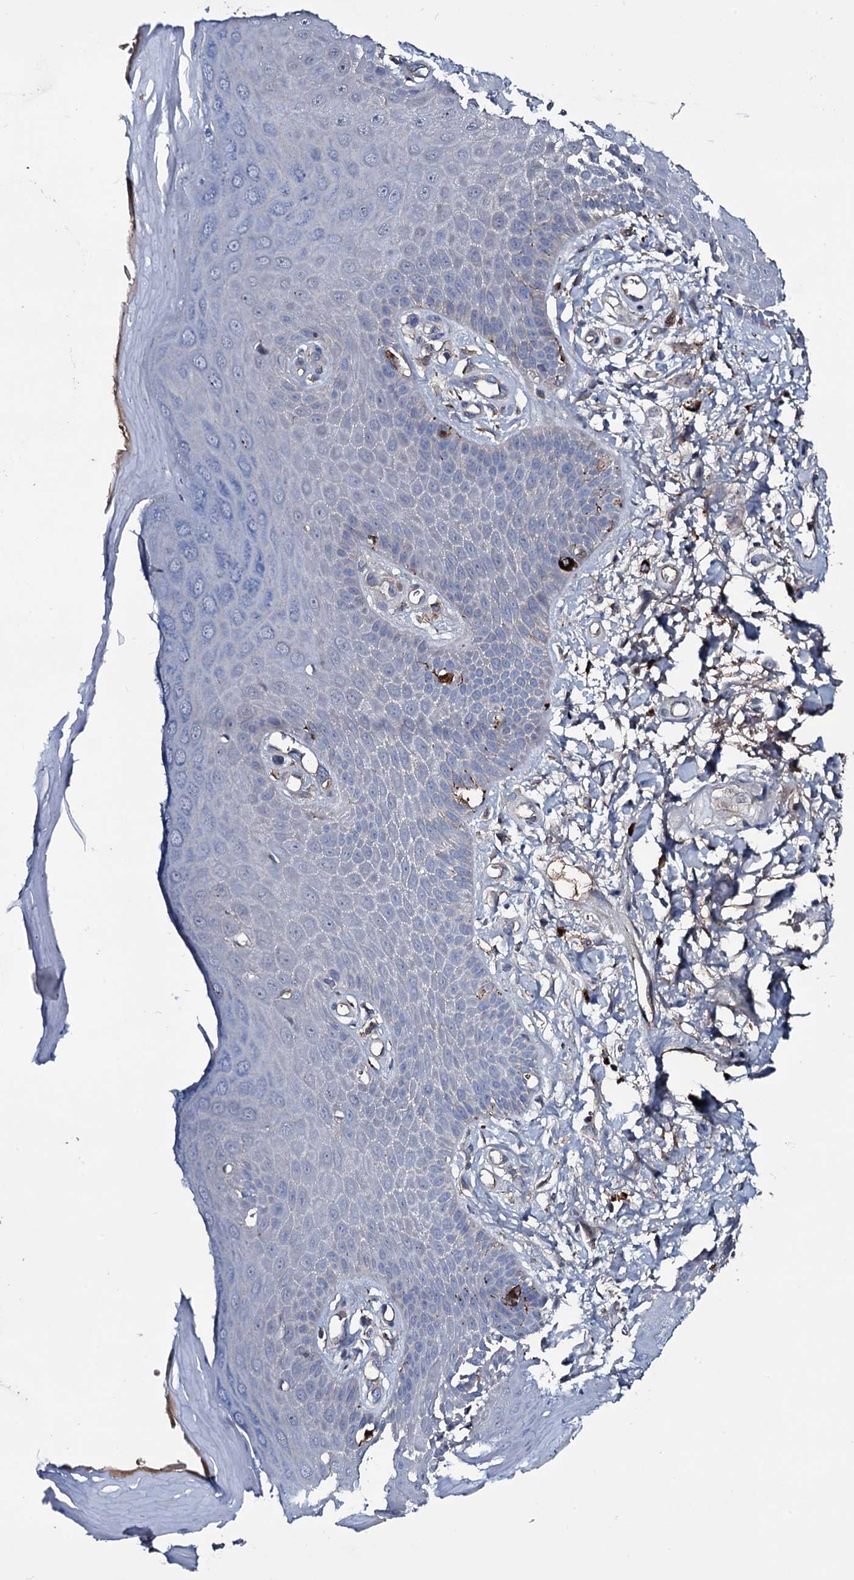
{"staining": {"intensity": "moderate", "quantity": "<25%", "location": "cytoplasmic/membranous"}, "tissue": "skin", "cell_type": "Epidermal cells", "image_type": "normal", "snomed": [{"axis": "morphology", "description": "Normal tissue, NOS"}, {"axis": "topography", "description": "Anal"}], "caption": "The immunohistochemical stain shows moderate cytoplasmic/membranous expression in epidermal cells of unremarkable skin.", "gene": "LYG2", "patient": {"sex": "male", "age": 78}}